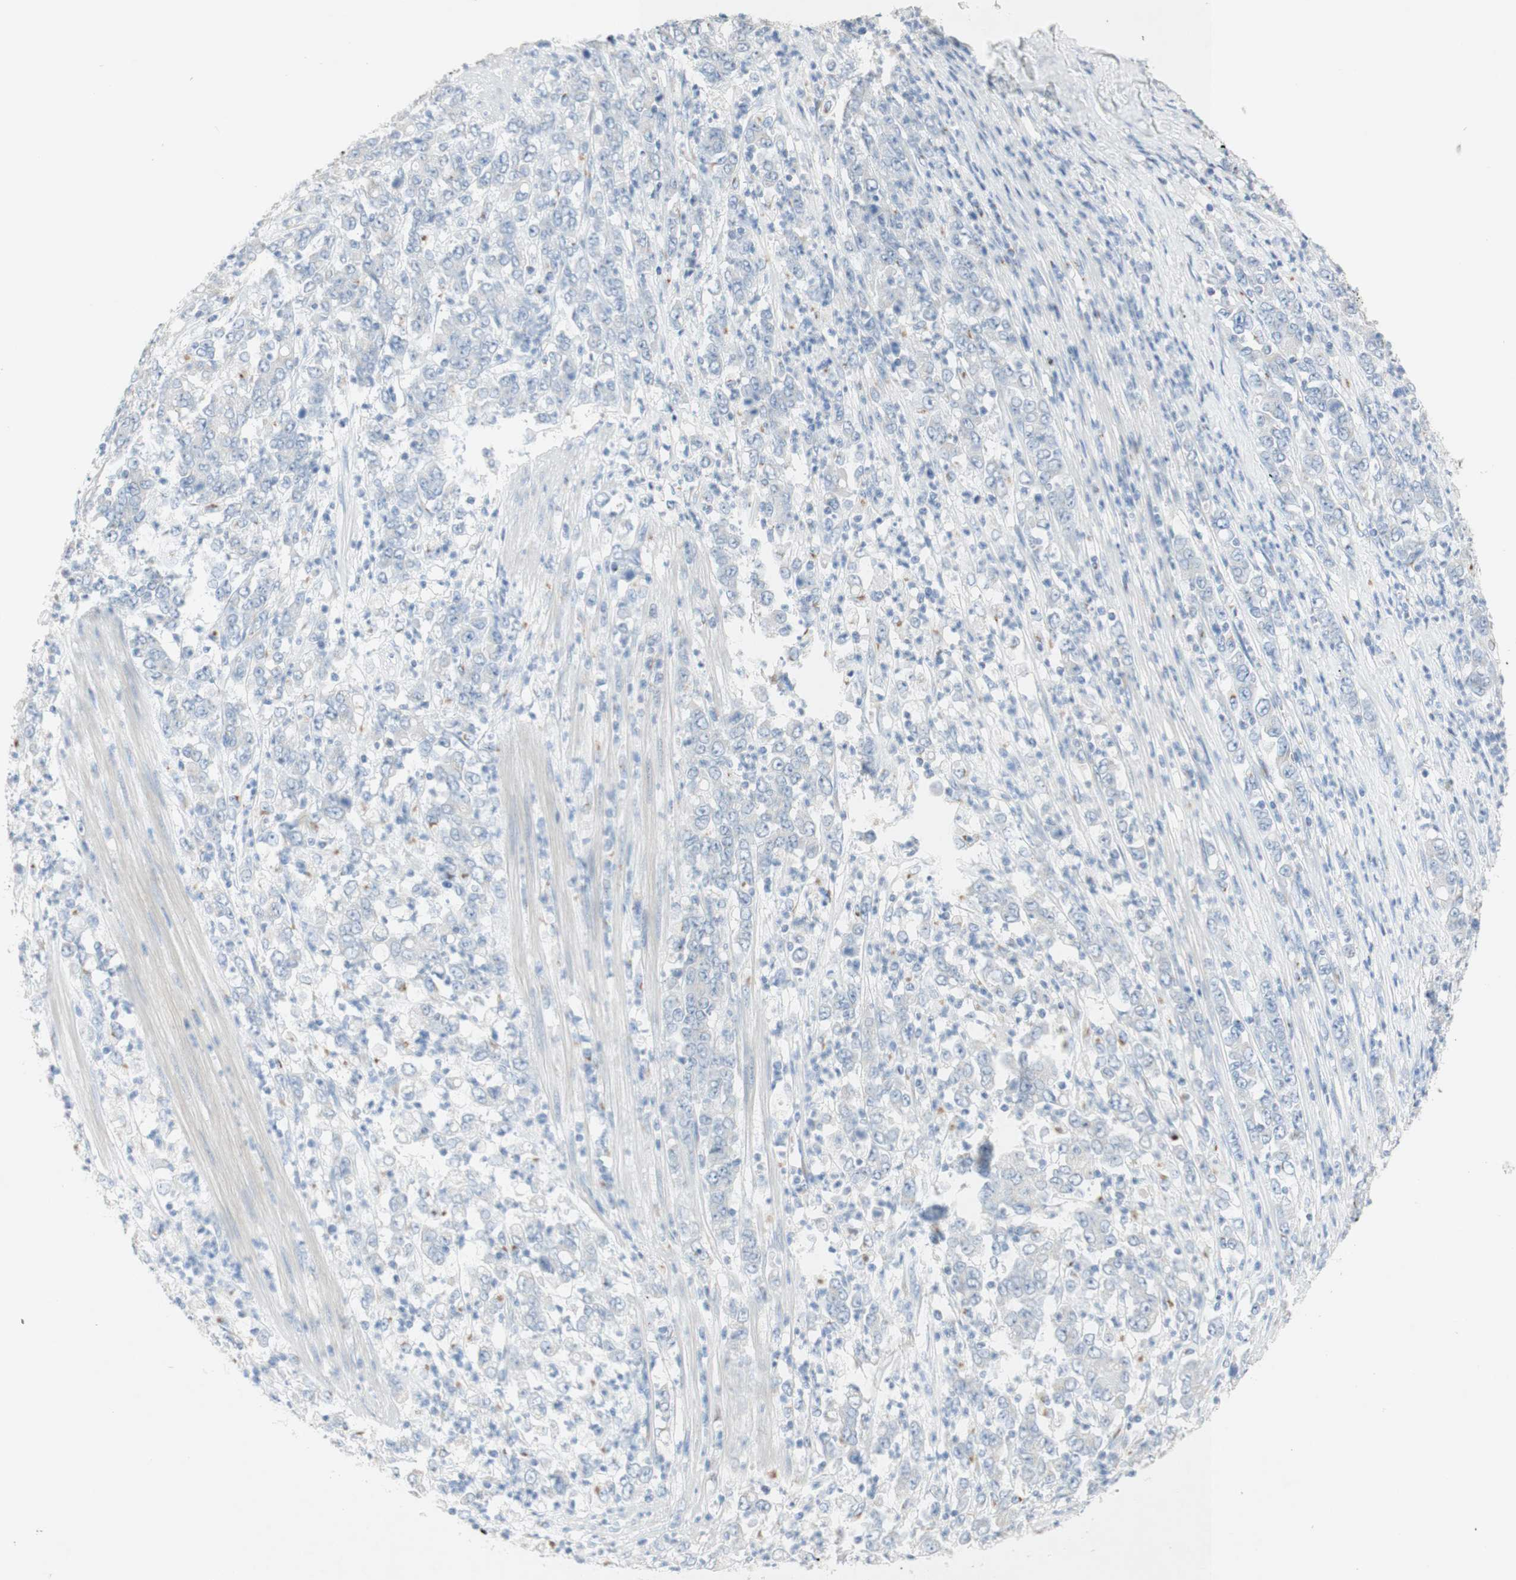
{"staining": {"intensity": "negative", "quantity": "none", "location": "none"}, "tissue": "stomach cancer", "cell_type": "Tumor cells", "image_type": "cancer", "snomed": [{"axis": "morphology", "description": "Adenocarcinoma, NOS"}, {"axis": "topography", "description": "Stomach, lower"}], "caption": "This is an IHC micrograph of stomach cancer (adenocarcinoma). There is no positivity in tumor cells.", "gene": "MANEA", "patient": {"sex": "female", "age": 71}}